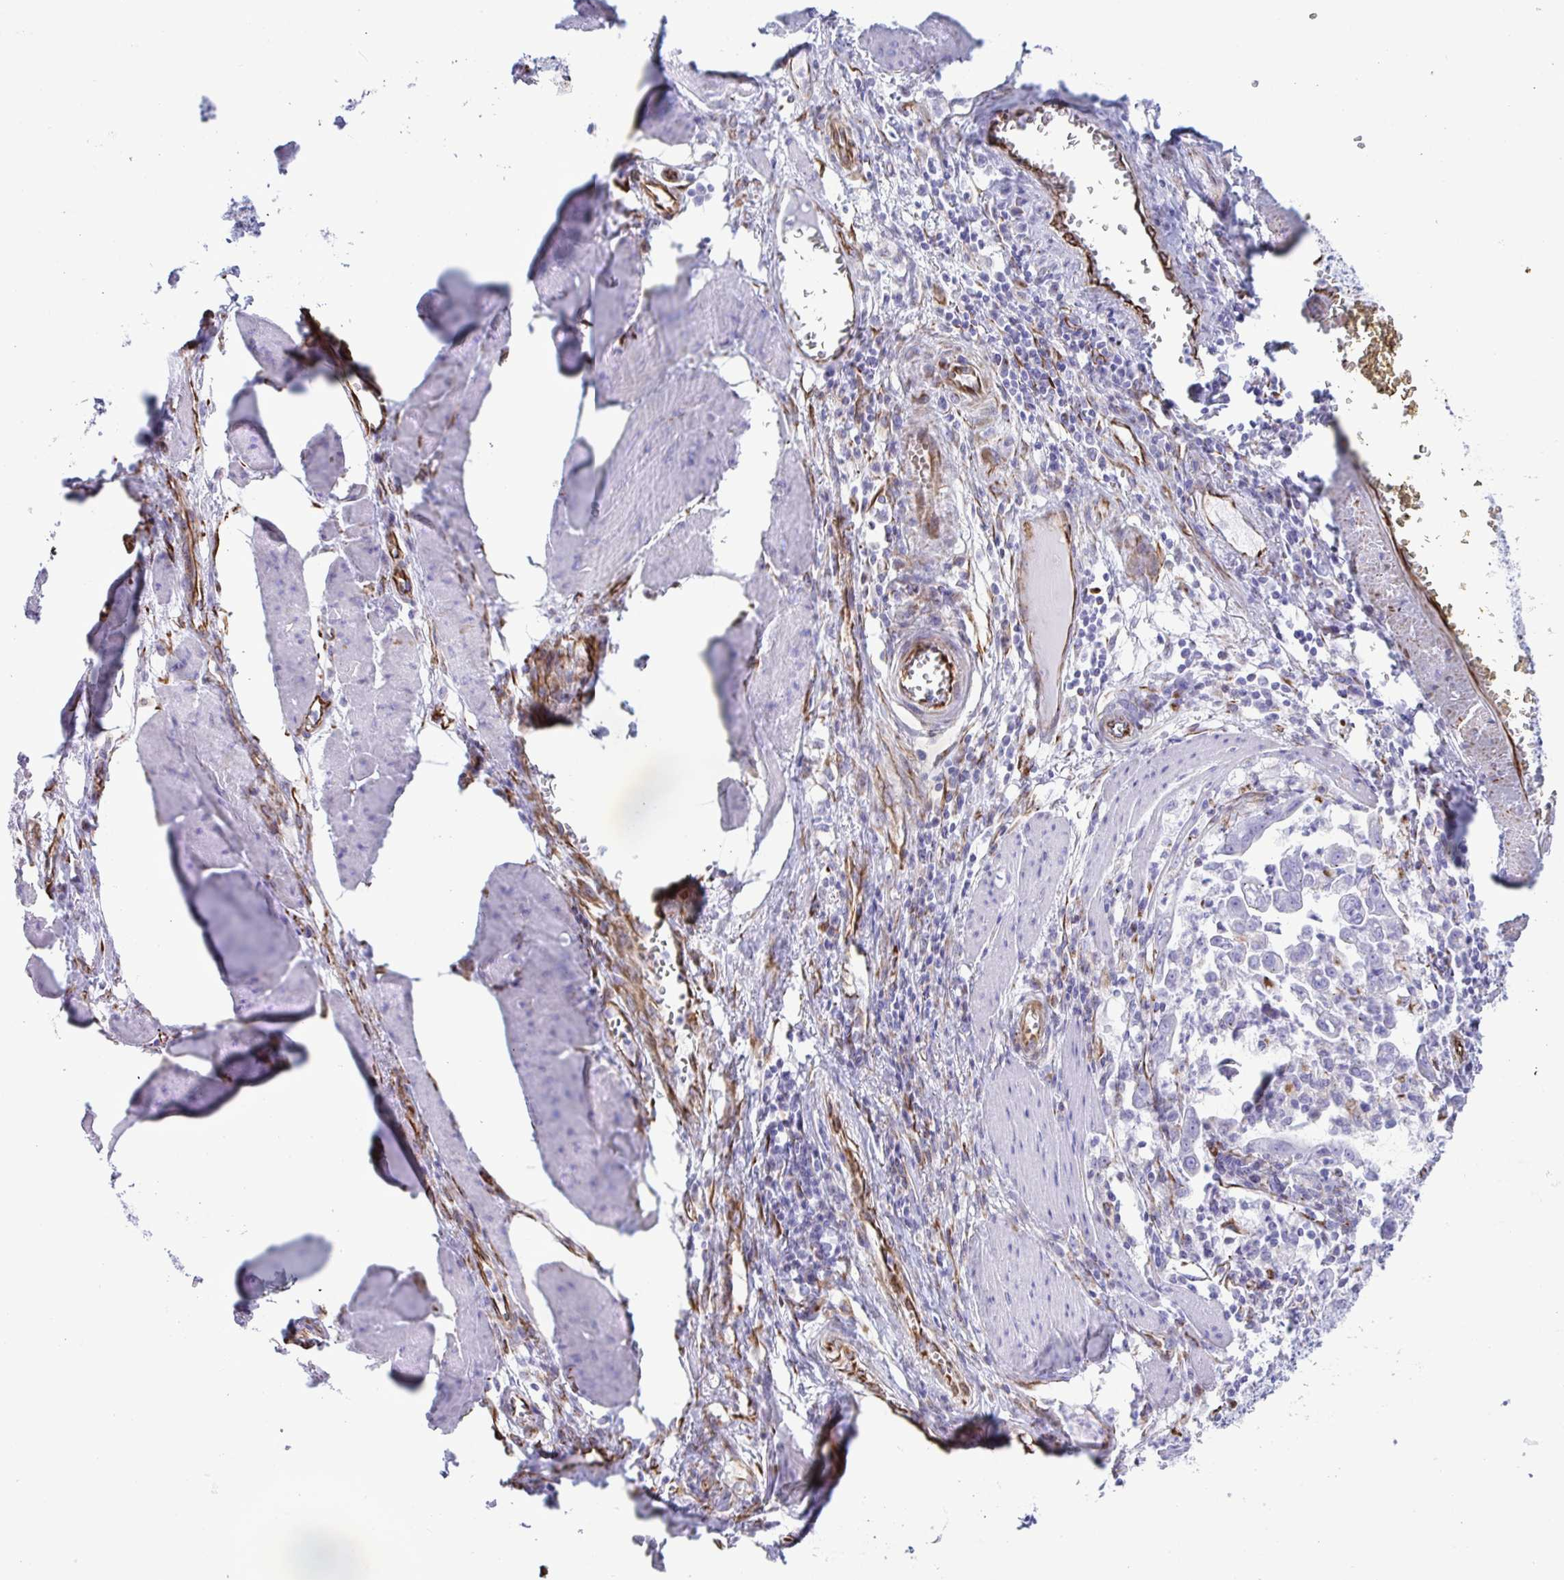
{"staining": {"intensity": "moderate", "quantity": "<25%", "location": "cytoplasmic/membranous"}, "tissue": "stomach cancer", "cell_type": "Tumor cells", "image_type": "cancer", "snomed": [{"axis": "morphology", "description": "Adenocarcinoma, NOS"}, {"axis": "topography", "description": "Stomach, upper"}], "caption": "Brown immunohistochemical staining in human stomach cancer (adenocarcinoma) demonstrates moderate cytoplasmic/membranous staining in approximately <25% of tumor cells. Using DAB (3,3'-diaminobenzidine) (brown) and hematoxylin (blue) stains, captured at high magnification using brightfield microscopy.", "gene": "SMAD5", "patient": {"sex": "male", "age": 80}}